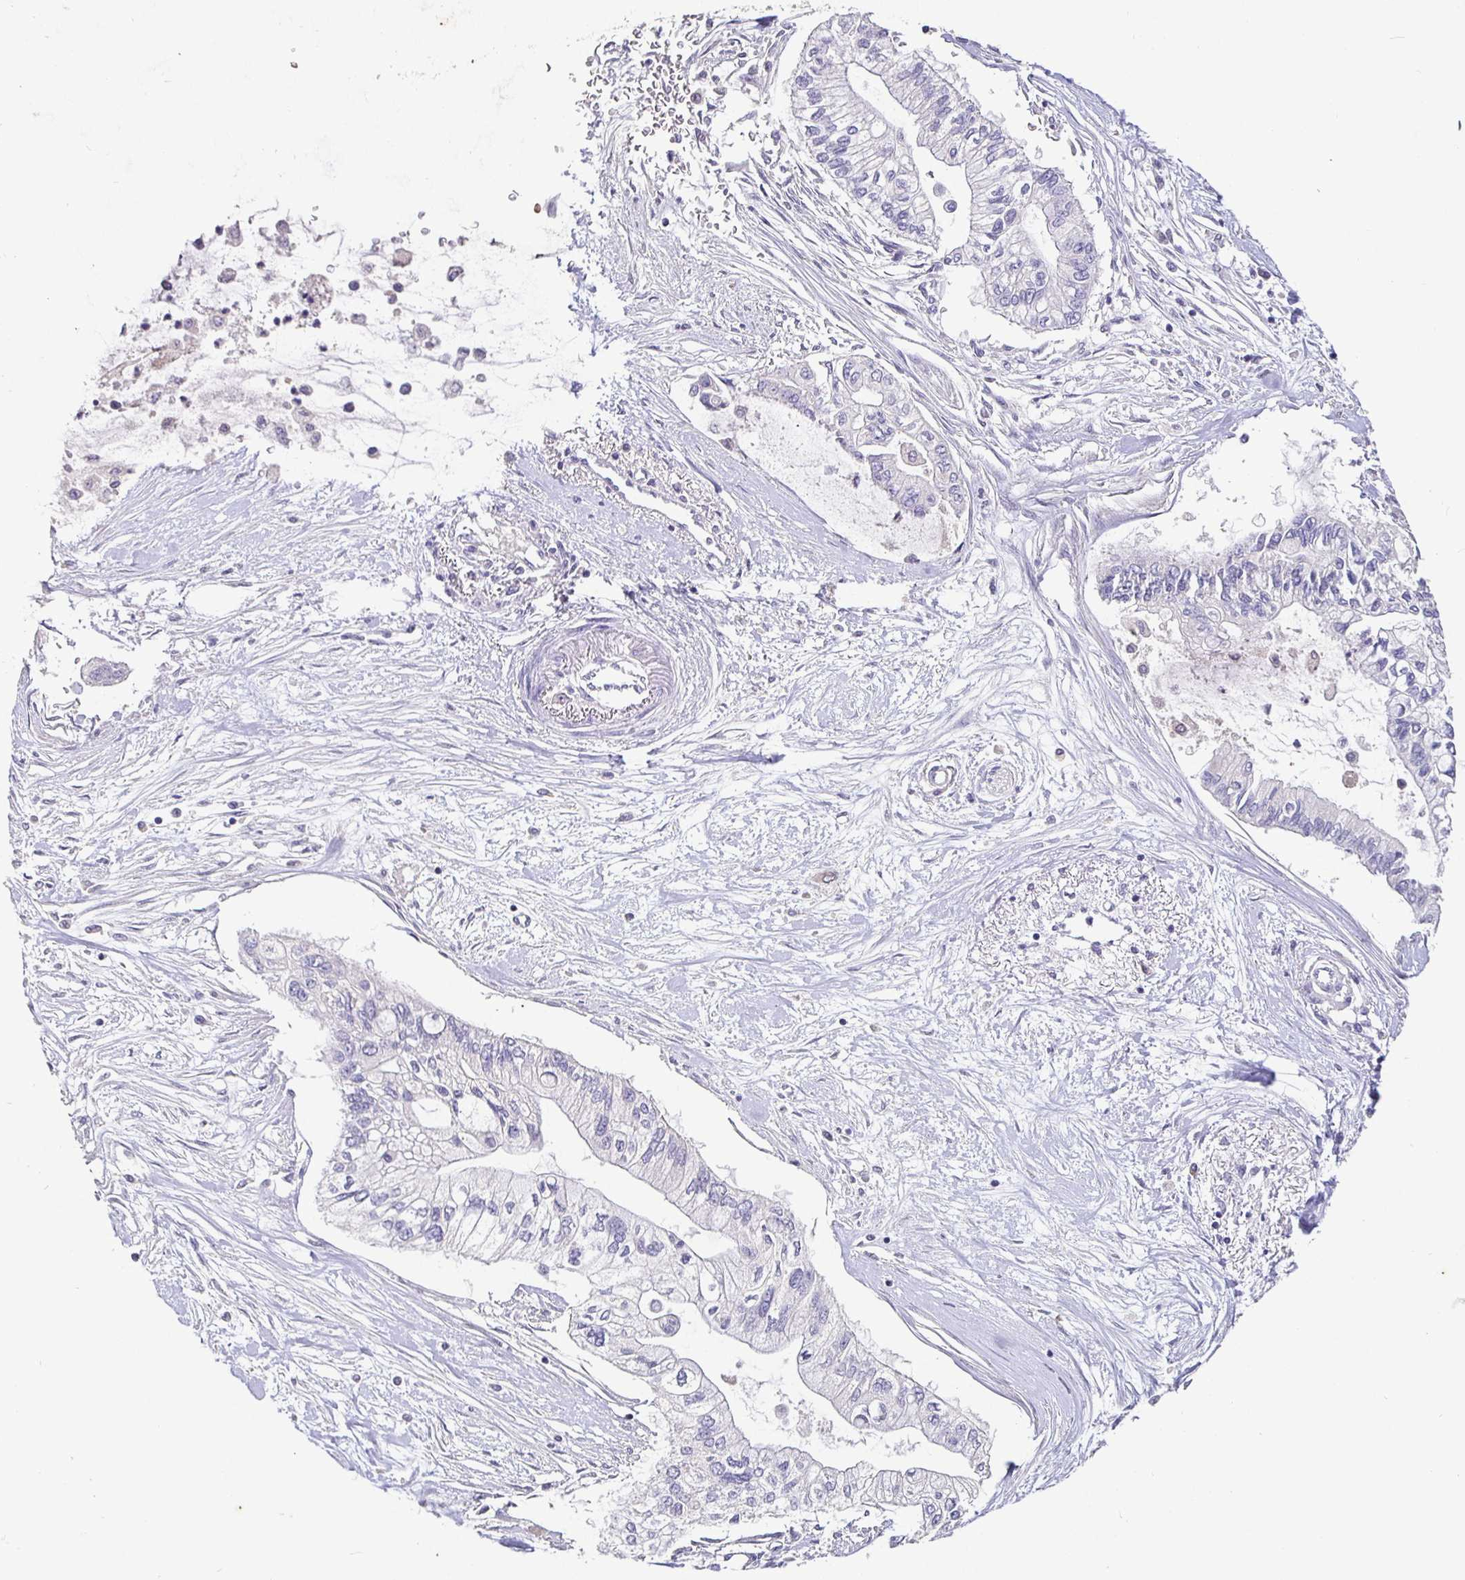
{"staining": {"intensity": "negative", "quantity": "none", "location": "none"}, "tissue": "pancreatic cancer", "cell_type": "Tumor cells", "image_type": "cancer", "snomed": [{"axis": "morphology", "description": "Adenocarcinoma, NOS"}, {"axis": "topography", "description": "Pancreas"}], "caption": "This image is of pancreatic cancer stained with immunohistochemistry (IHC) to label a protein in brown with the nuclei are counter-stained blue. There is no positivity in tumor cells. (DAB immunohistochemistry, high magnification).", "gene": "SHISA4", "patient": {"sex": "female", "age": 77}}